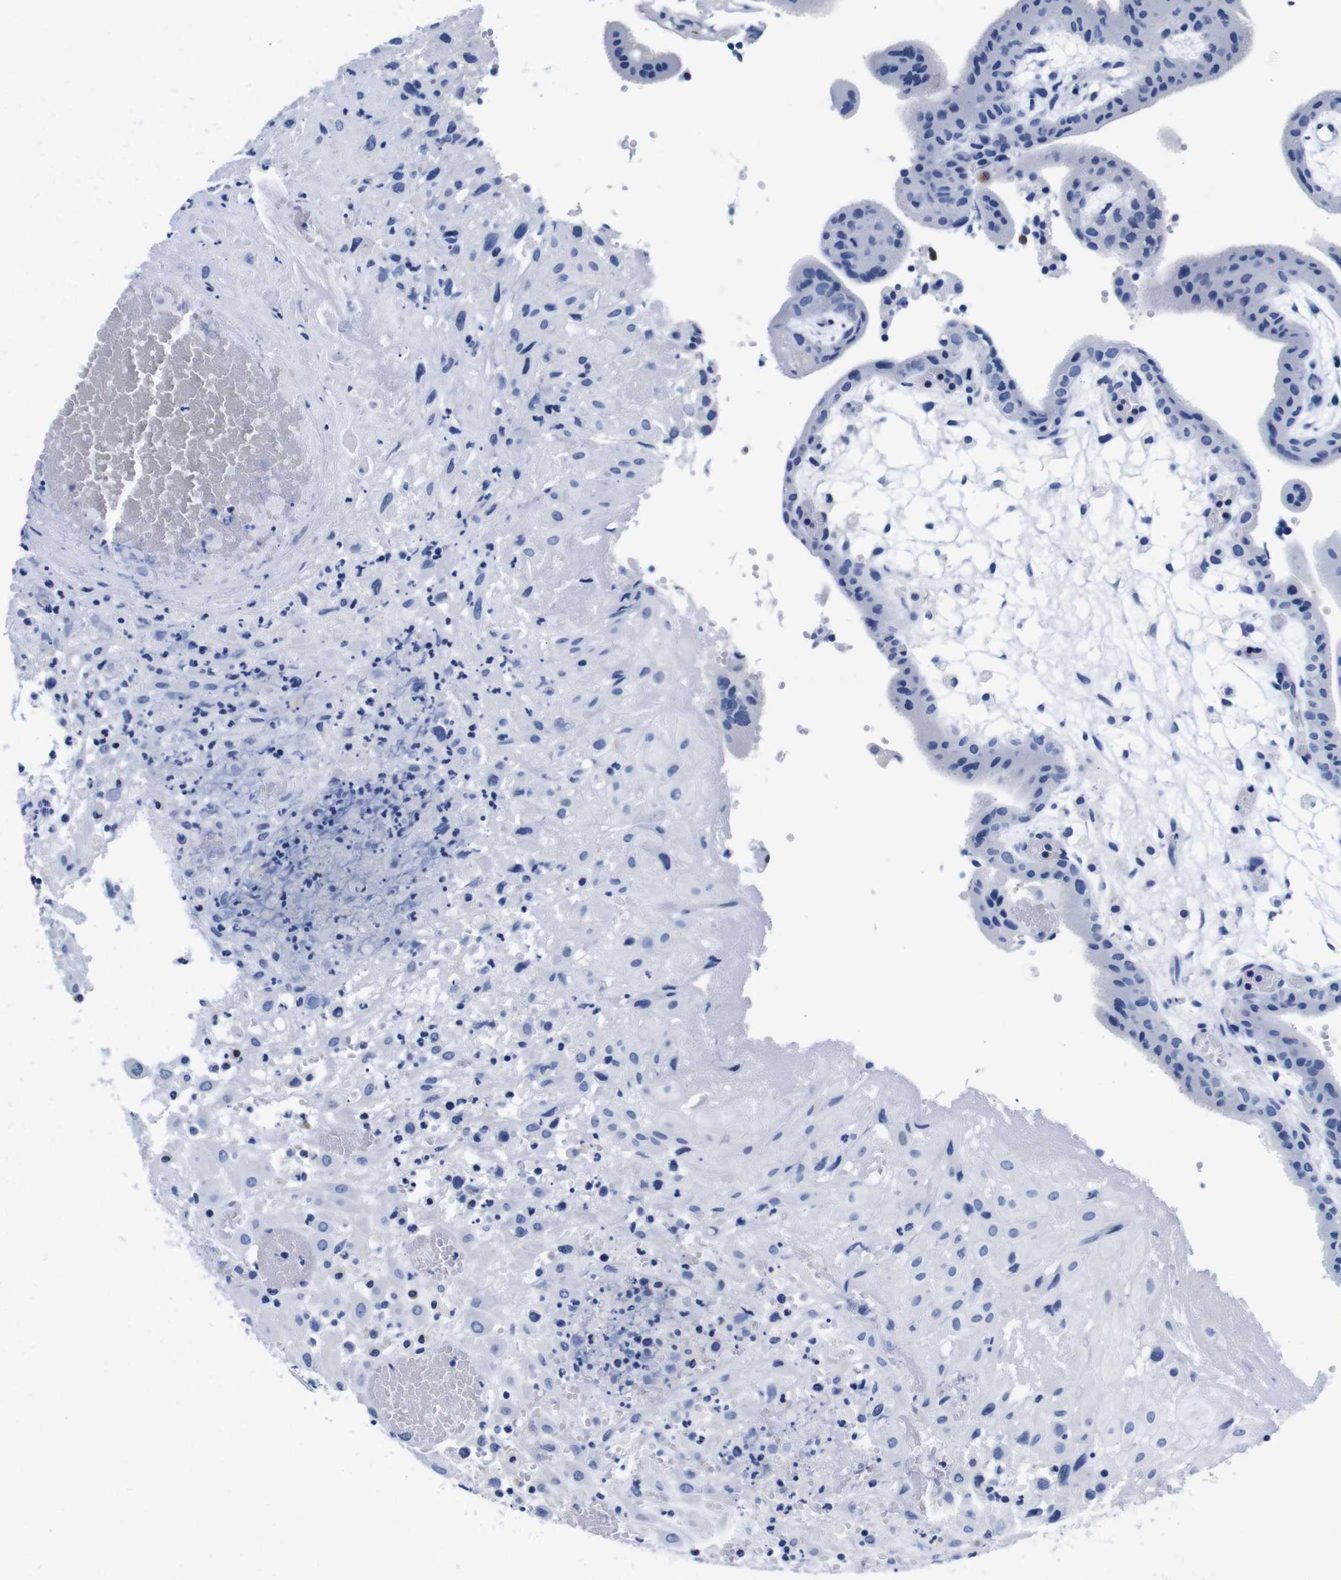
{"staining": {"intensity": "negative", "quantity": "none", "location": "none"}, "tissue": "placenta", "cell_type": "Decidual cells", "image_type": "normal", "snomed": [{"axis": "morphology", "description": "Normal tissue, NOS"}, {"axis": "topography", "description": "Placenta"}], "caption": "Decidual cells show no significant staining in normal placenta. (Brightfield microscopy of DAB (3,3'-diaminobenzidine) immunohistochemistry (IHC) at high magnification).", "gene": "ENSG00000248993", "patient": {"sex": "female", "age": 18}}